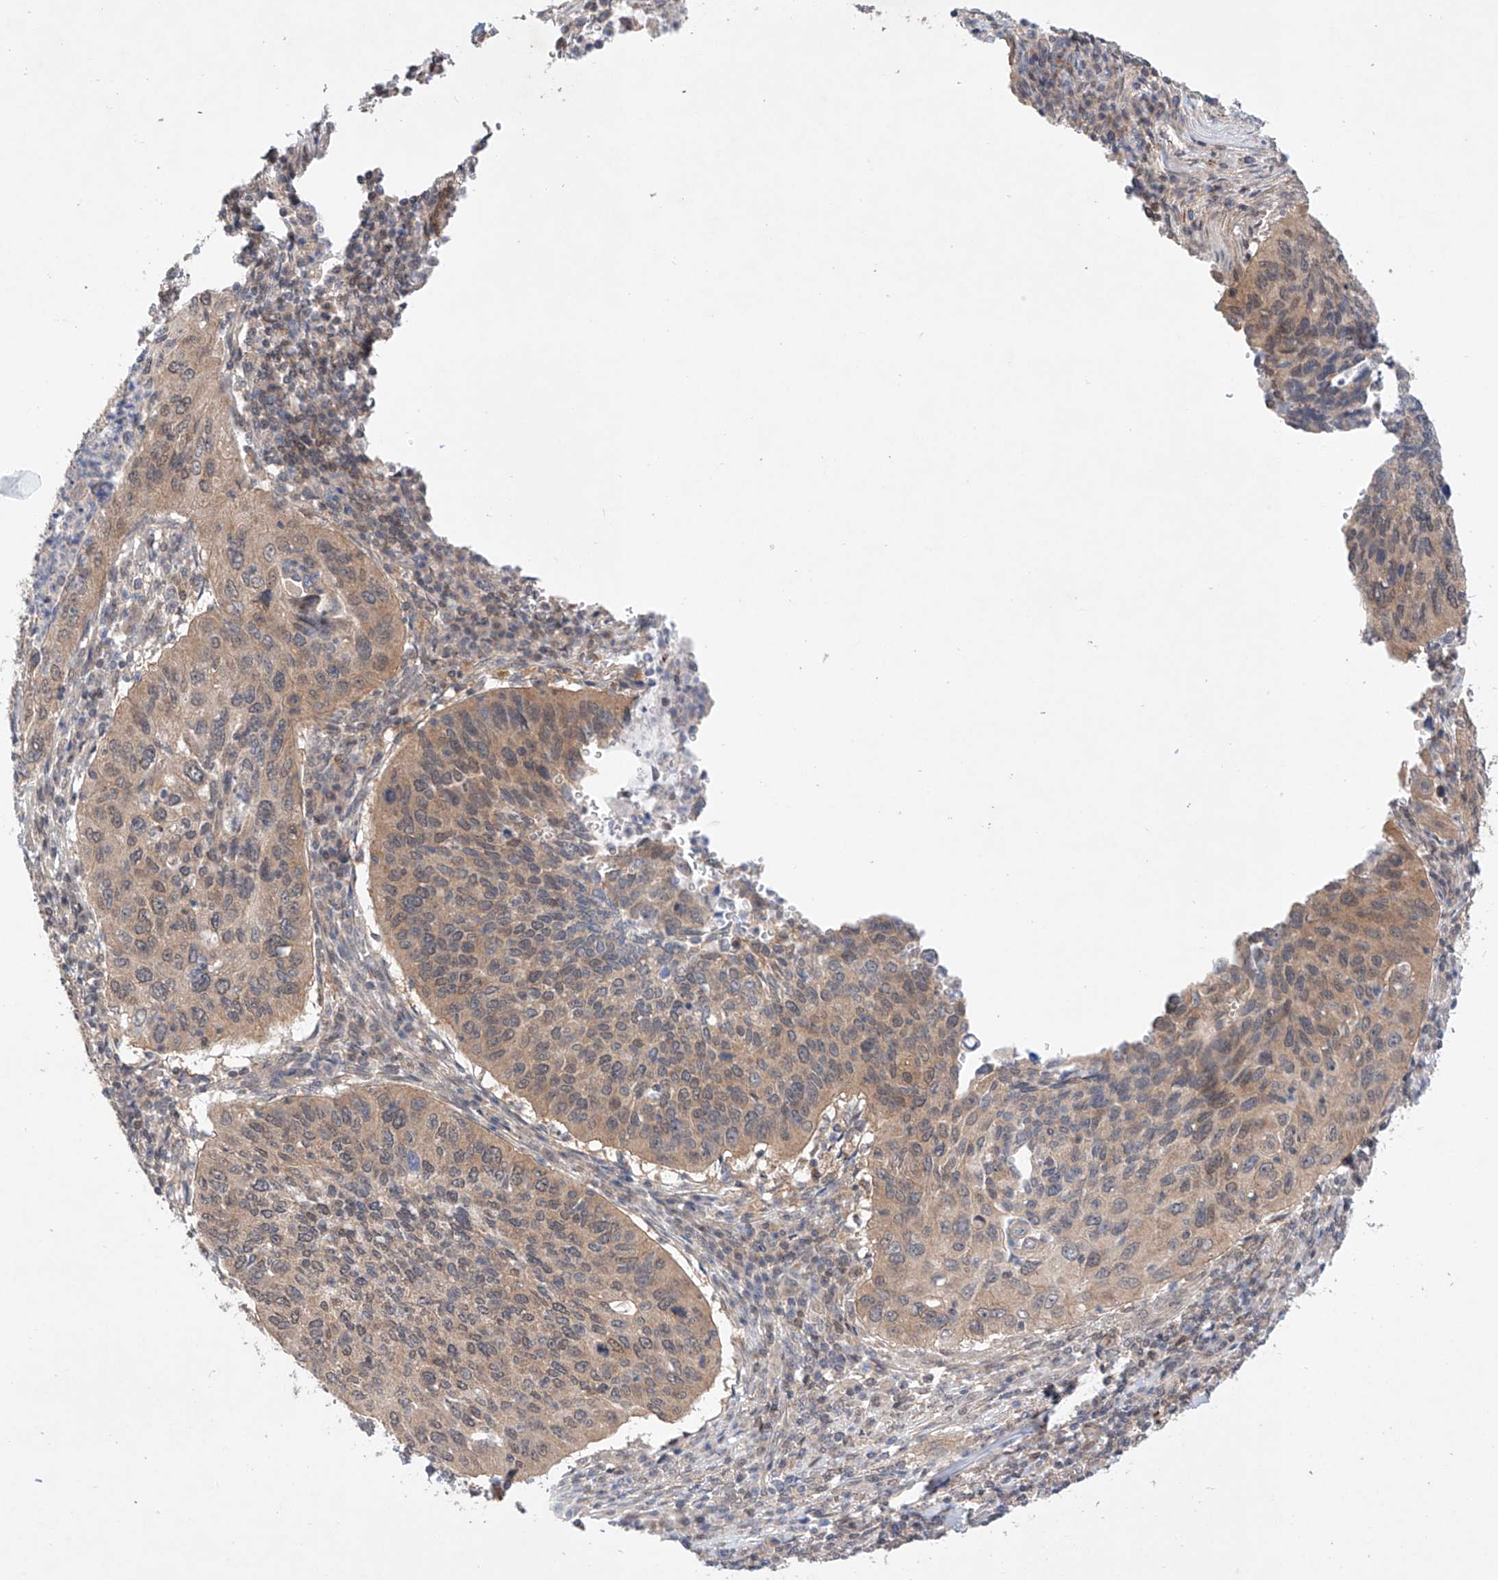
{"staining": {"intensity": "weak", "quantity": "25%-75%", "location": "cytoplasmic/membranous"}, "tissue": "cervical cancer", "cell_type": "Tumor cells", "image_type": "cancer", "snomed": [{"axis": "morphology", "description": "Squamous cell carcinoma, NOS"}, {"axis": "topography", "description": "Cervix"}], "caption": "An immunohistochemistry (IHC) micrograph of neoplastic tissue is shown. Protein staining in brown labels weak cytoplasmic/membranous positivity in cervical cancer within tumor cells.", "gene": "TSR2", "patient": {"sex": "female", "age": 38}}